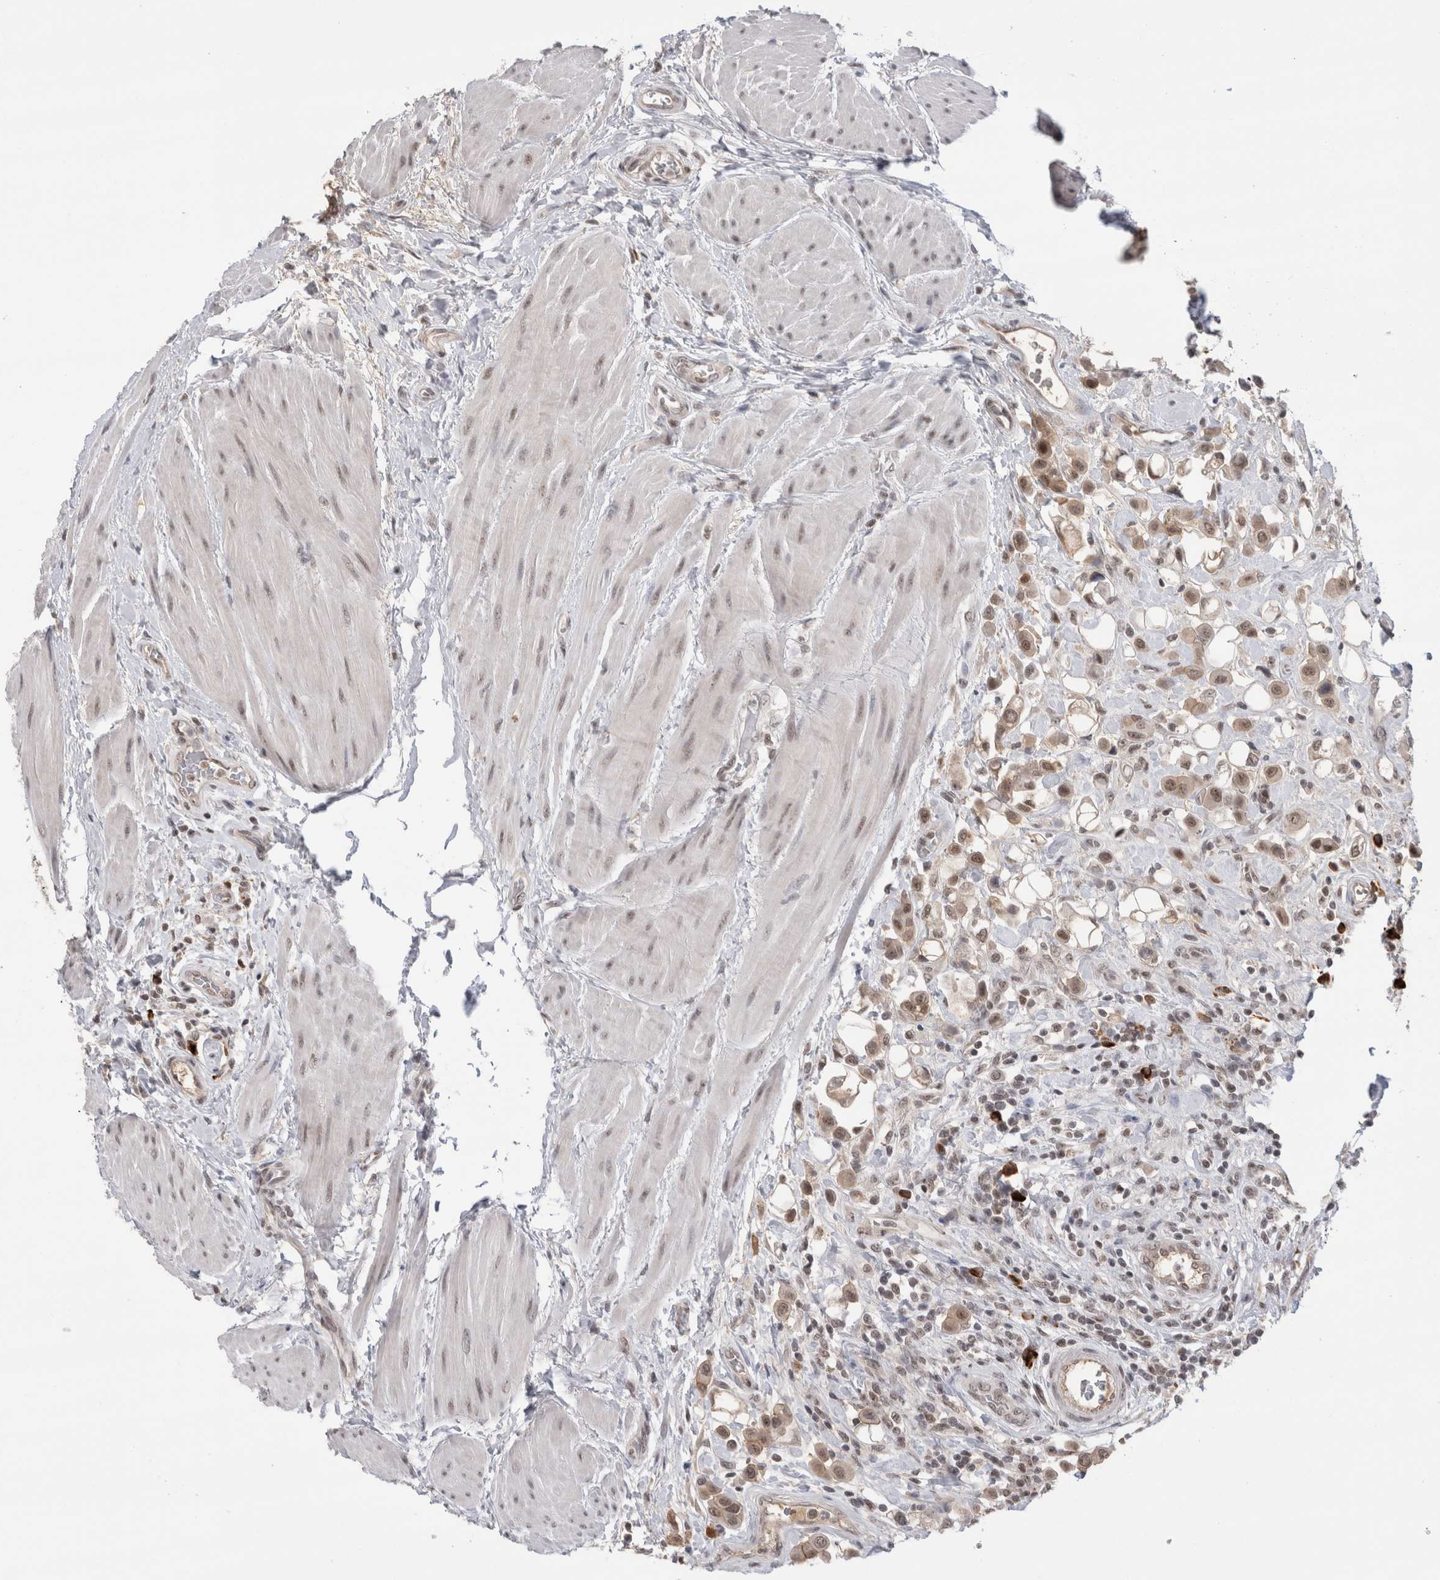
{"staining": {"intensity": "moderate", "quantity": ">75%", "location": "nuclear"}, "tissue": "urothelial cancer", "cell_type": "Tumor cells", "image_type": "cancer", "snomed": [{"axis": "morphology", "description": "Urothelial carcinoma, High grade"}, {"axis": "topography", "description": "Urinary bladder"}], "caption": "Immunohistochemistry histopathology image of neoplastic tissue: urothelial cancer stained using IHC demonstrates medium levels of moderate protein expression localized specifically in the nuclear of tumor cells, appearing as a nuclear brown color.", "gene": "ZNF24", "patient": {"sex": "male", "age": 50}}